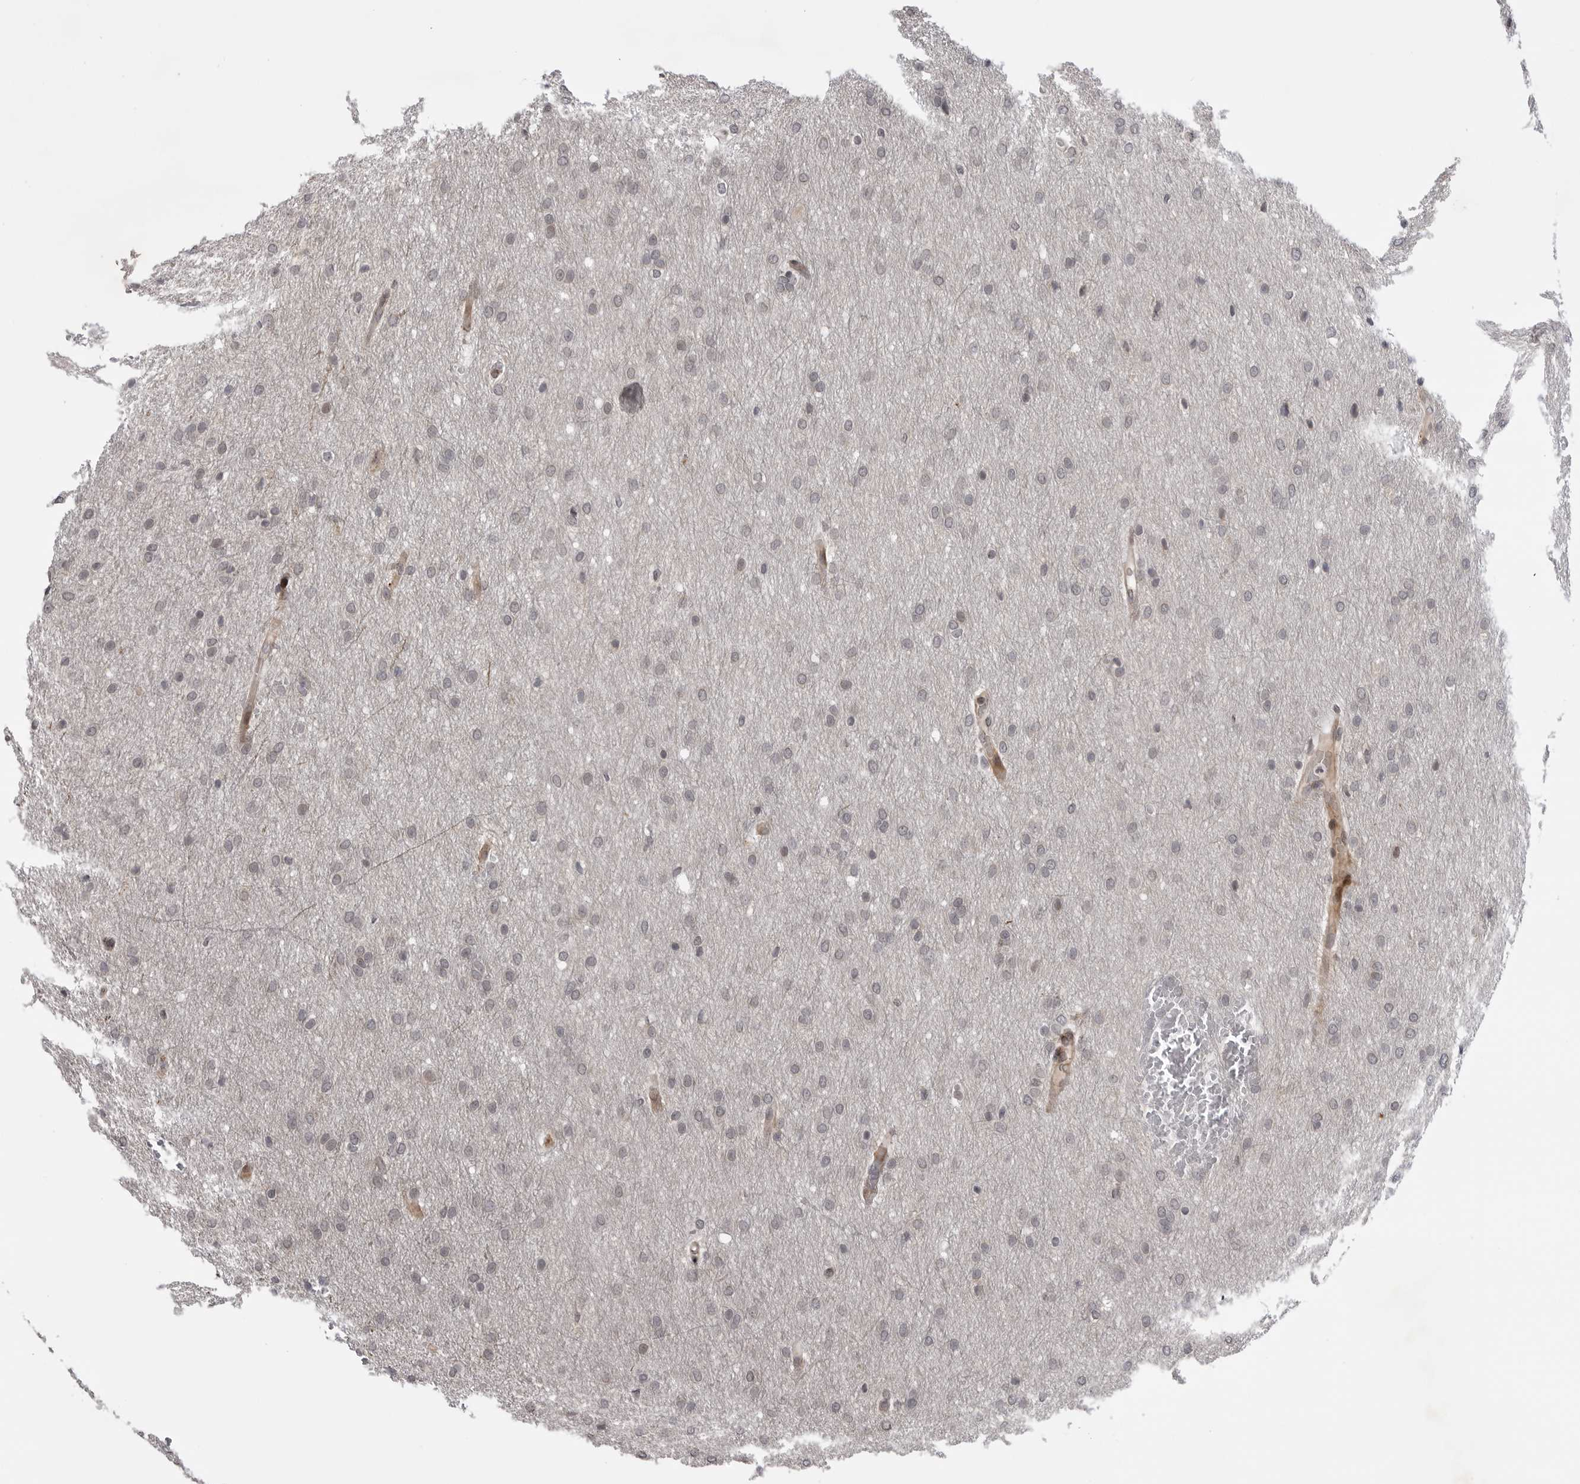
{"staining": {"intensity": "negative", "quantity": "none", "location": "none"}, "tissue": "glioma", "cell_type": "Tumor cells", "image_type": "cancer", "snomed": [{"axis": "morphology", "description": "Glioma, malignant, Low grade"}, {"axis": "topography", "description": "Brain"}], "caption": "High magnification brightfield microscopy of glioma stained with DAB (brown) and counterstained with hematoxylin (blue): tumor cells show no significant positivity. (Brightfield microscopy of DAB IHC at high magnification).", "gene": "ABL1", "patient": {"sex": "female", "age": 37}}